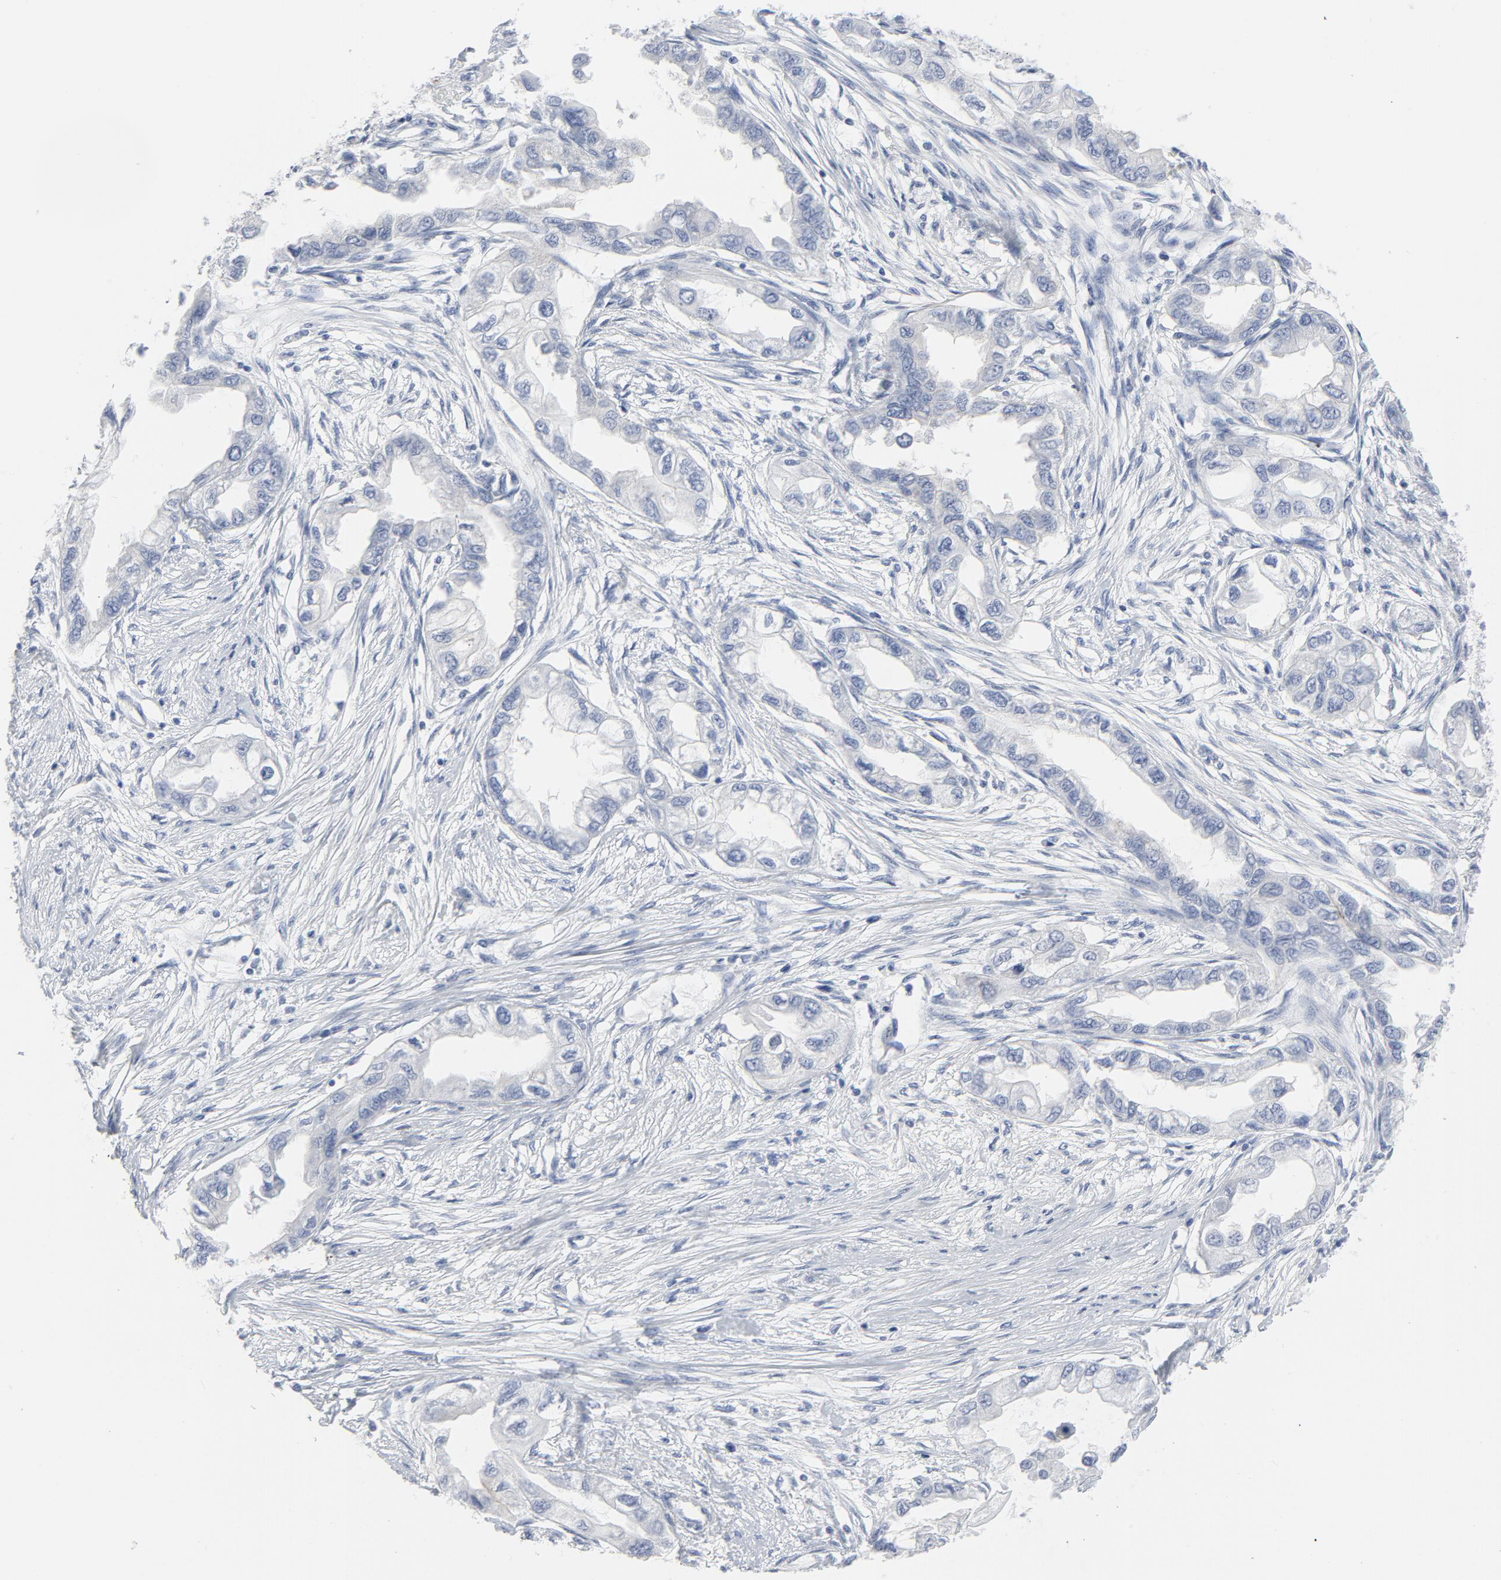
{"staining": {"intensity": "negative", "quantity": "none", "location": "none"}, "tissue": "endometrial cancer", "cell_type": "Tumor cells", "image_type": "cancer", "snomed": [{"axis": "morphology", "description": "Adenocarcinoma, NOS"}, {"axis": "topography", "description": "Endometrium"}], "caption": "High power microscopy image of an IHC photomicrograph of endometrial cancer (adenocarcinoma), revealing no significant expression in tumor cells.", "gene": "TUBB1", "patient": {"sex": "female", "age": 67}}